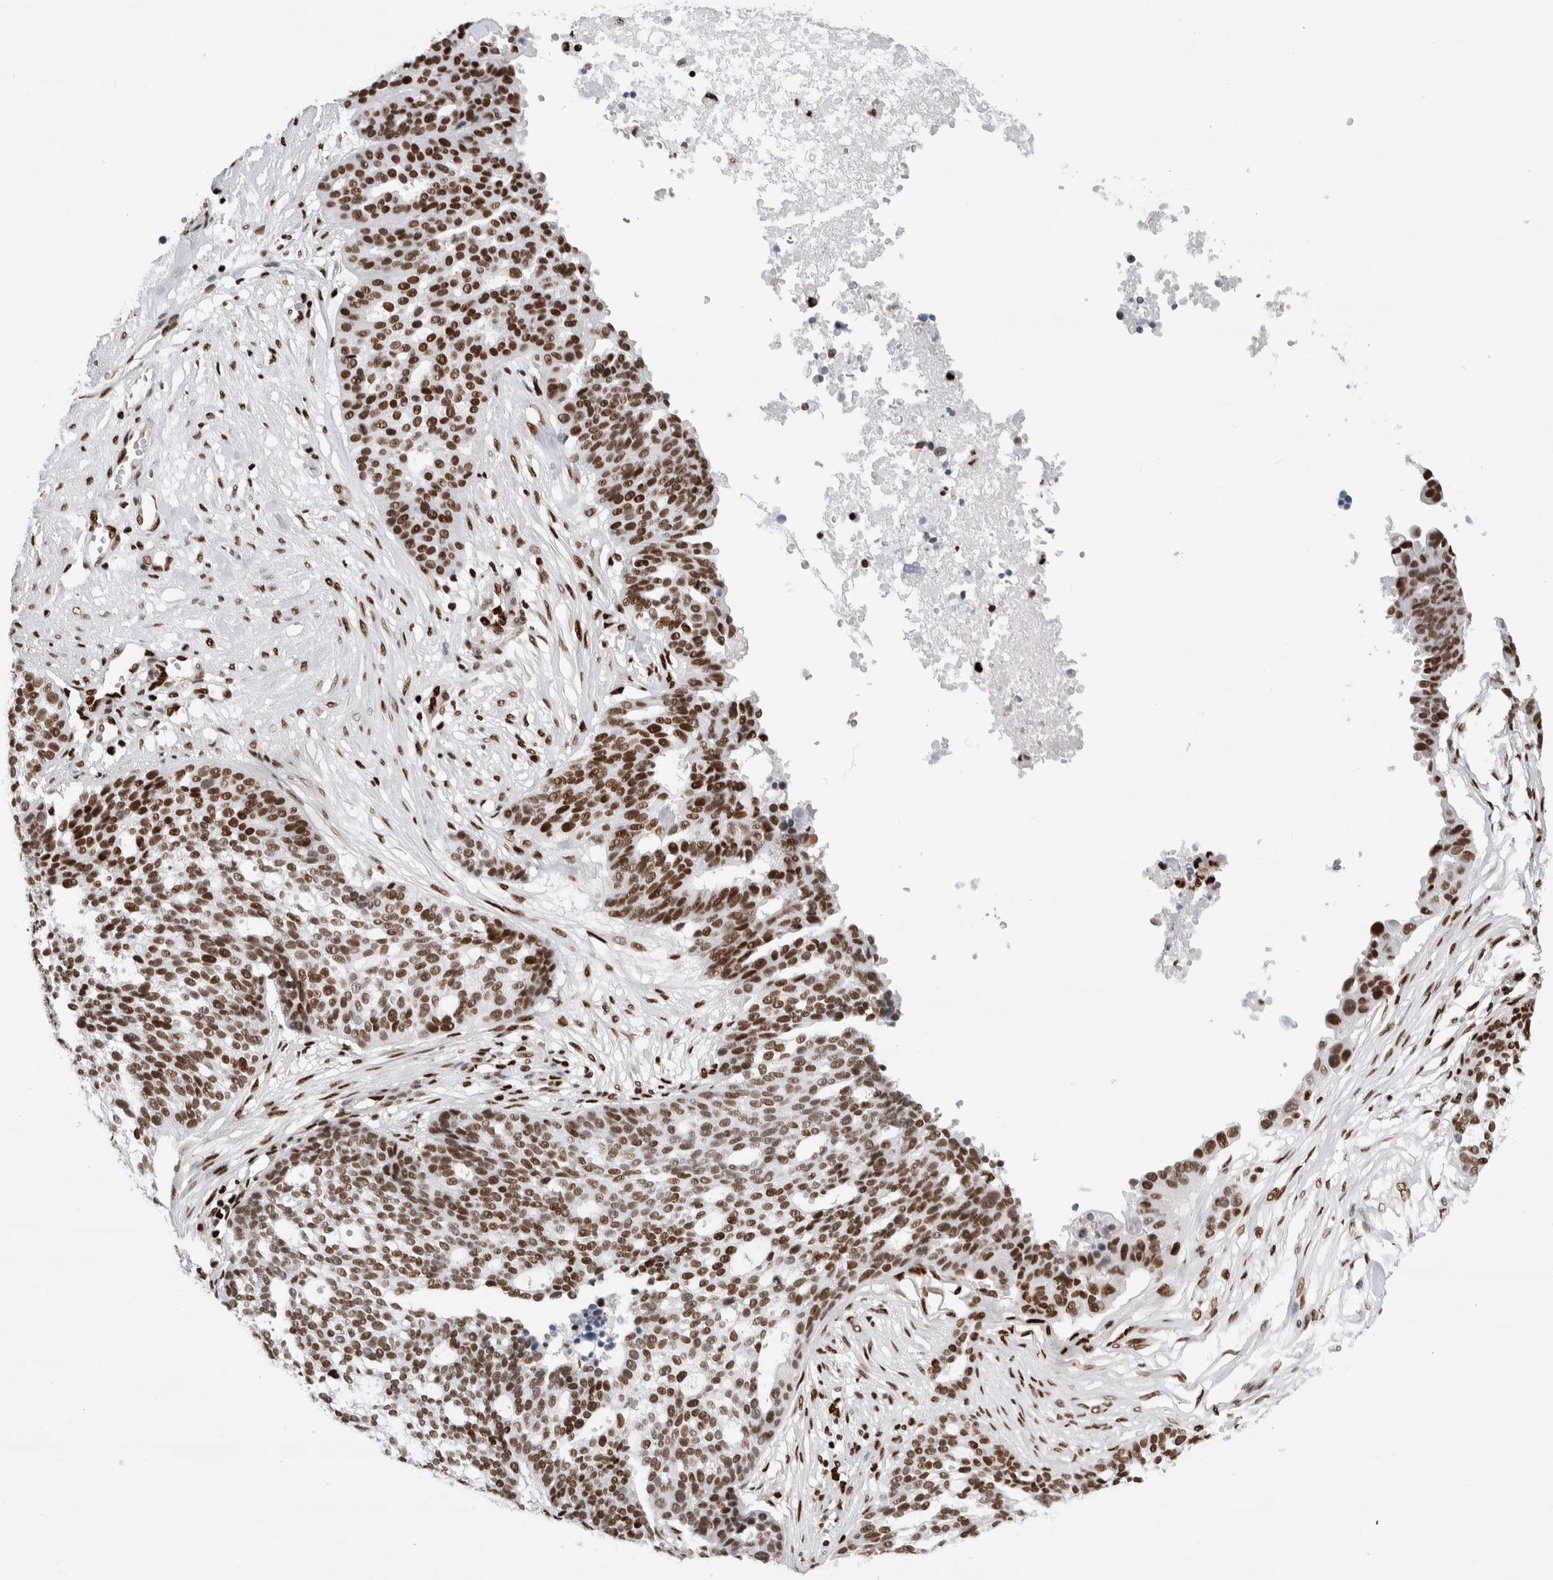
{"staining": {"intensity": "strong", "quantity": ">75%", "location": "nuclear"}, "tissue": "ovarian cancer", "cell_type": "Tumor cells", "image_type": "cancer", "snomed": [{"axis": "morphology", "description": "Cystadenocarcinoma, serous, NOS"}, {"axis": "topography", "description": "Ovary"}], "caption": "The image reveals staining of ovarian serous cystadenocarcinoma, revealing strong nuclear protein expression (brown color) within tumor cells.", "gene": "RNASEK-C17orf49", "patient": {"sex": "female", "age": 59}}